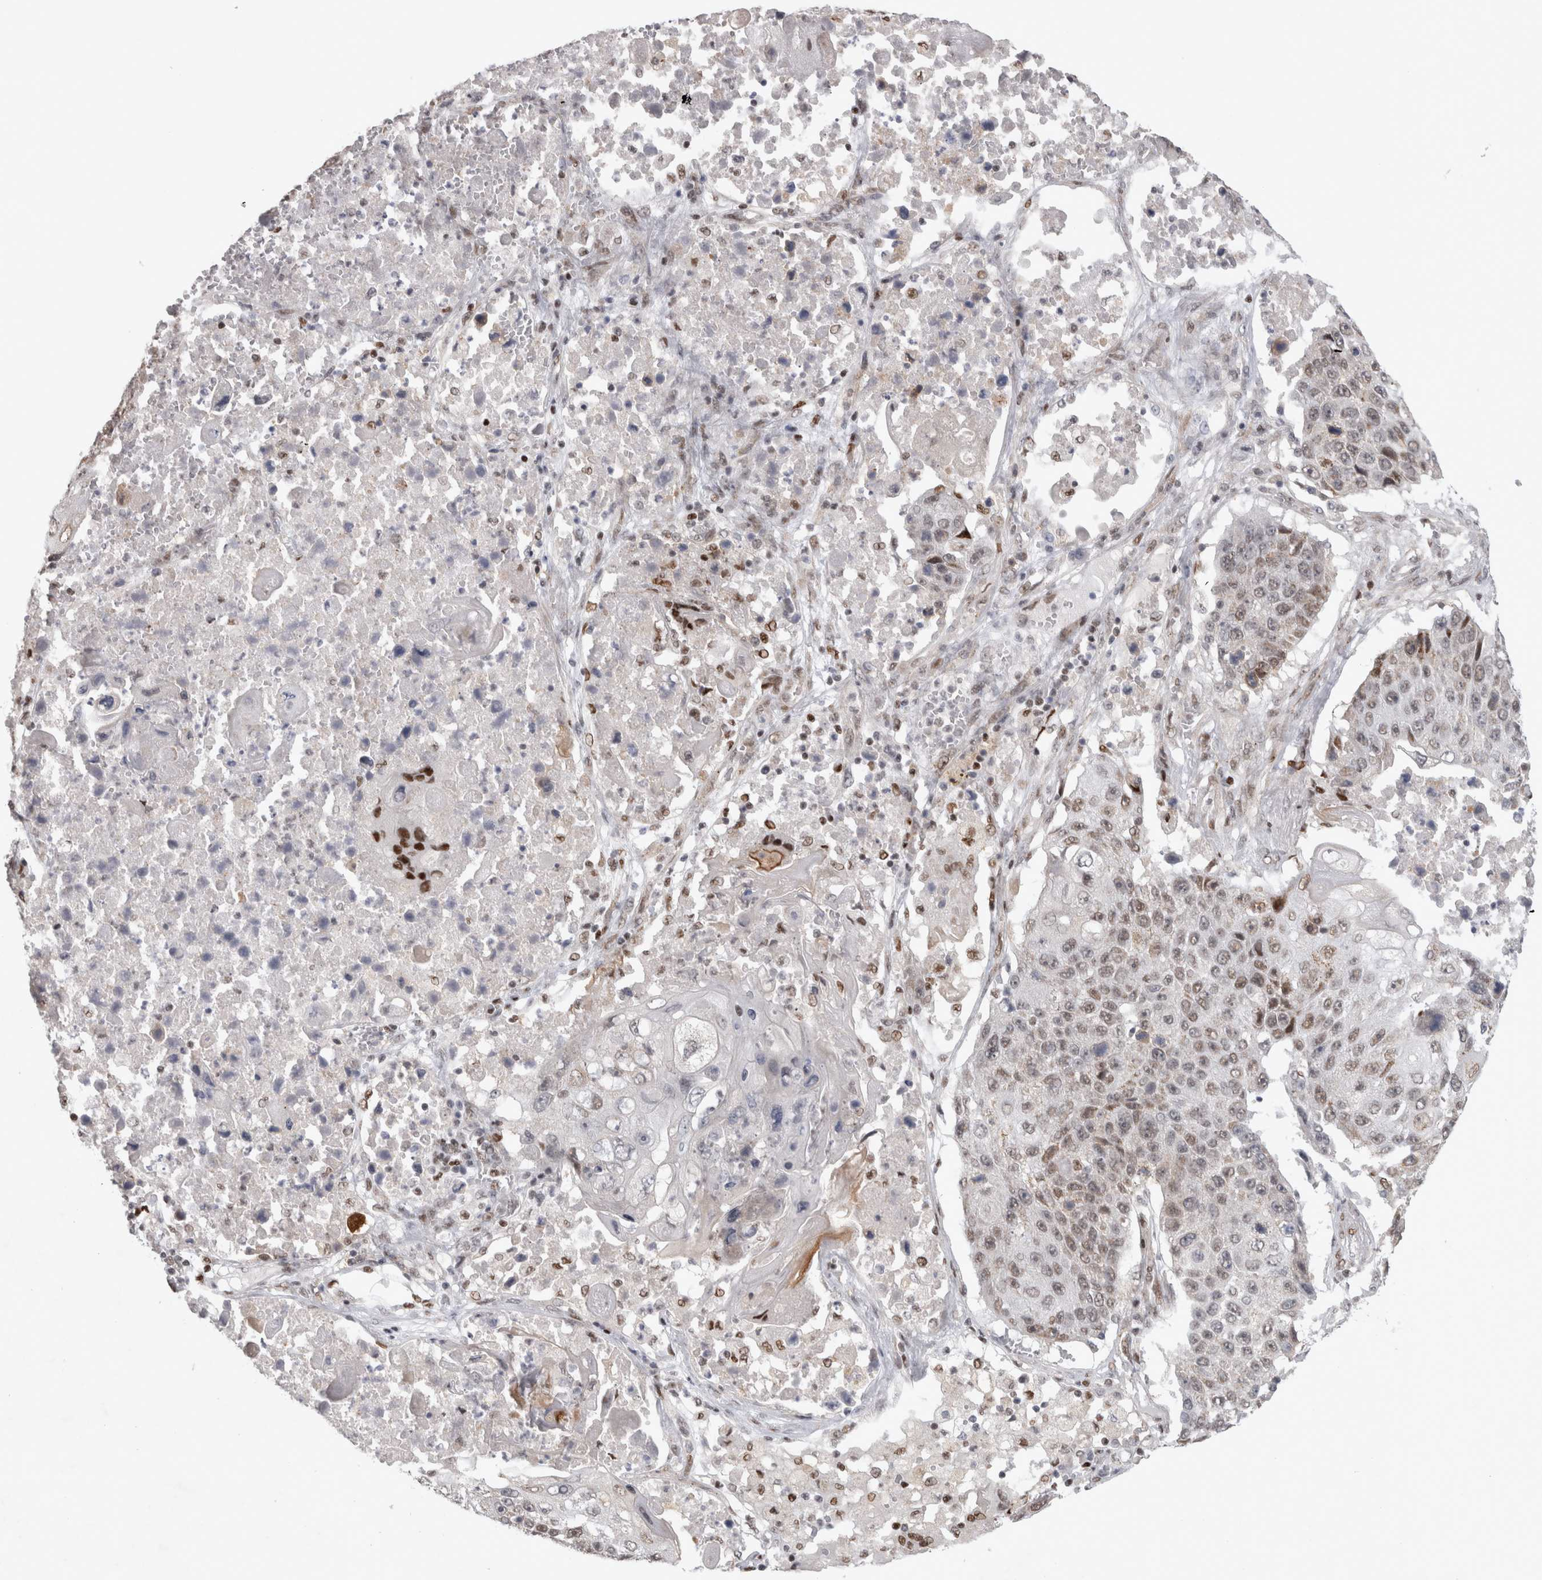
{"staining": {"intensity": "weak", "quantity": "25%-75%", "location": "nuclear"}, "tissue": "lung cancer", "cell_type": "Tumor cells", "image_type": "cancer", "snomed": [{"axis": "morphology", "description": "Squamous cell carcinoma, NOS"}, {"axis": "topography", "description": "Lung"}], "caption": "This is an image of immunohistochemistry staining of squamous cell carcinoma (lung), which shows weak expression in the nuclear of tumor cells.", "gene": "SRARP", "patient": {"sex": "male", "age": 61}}